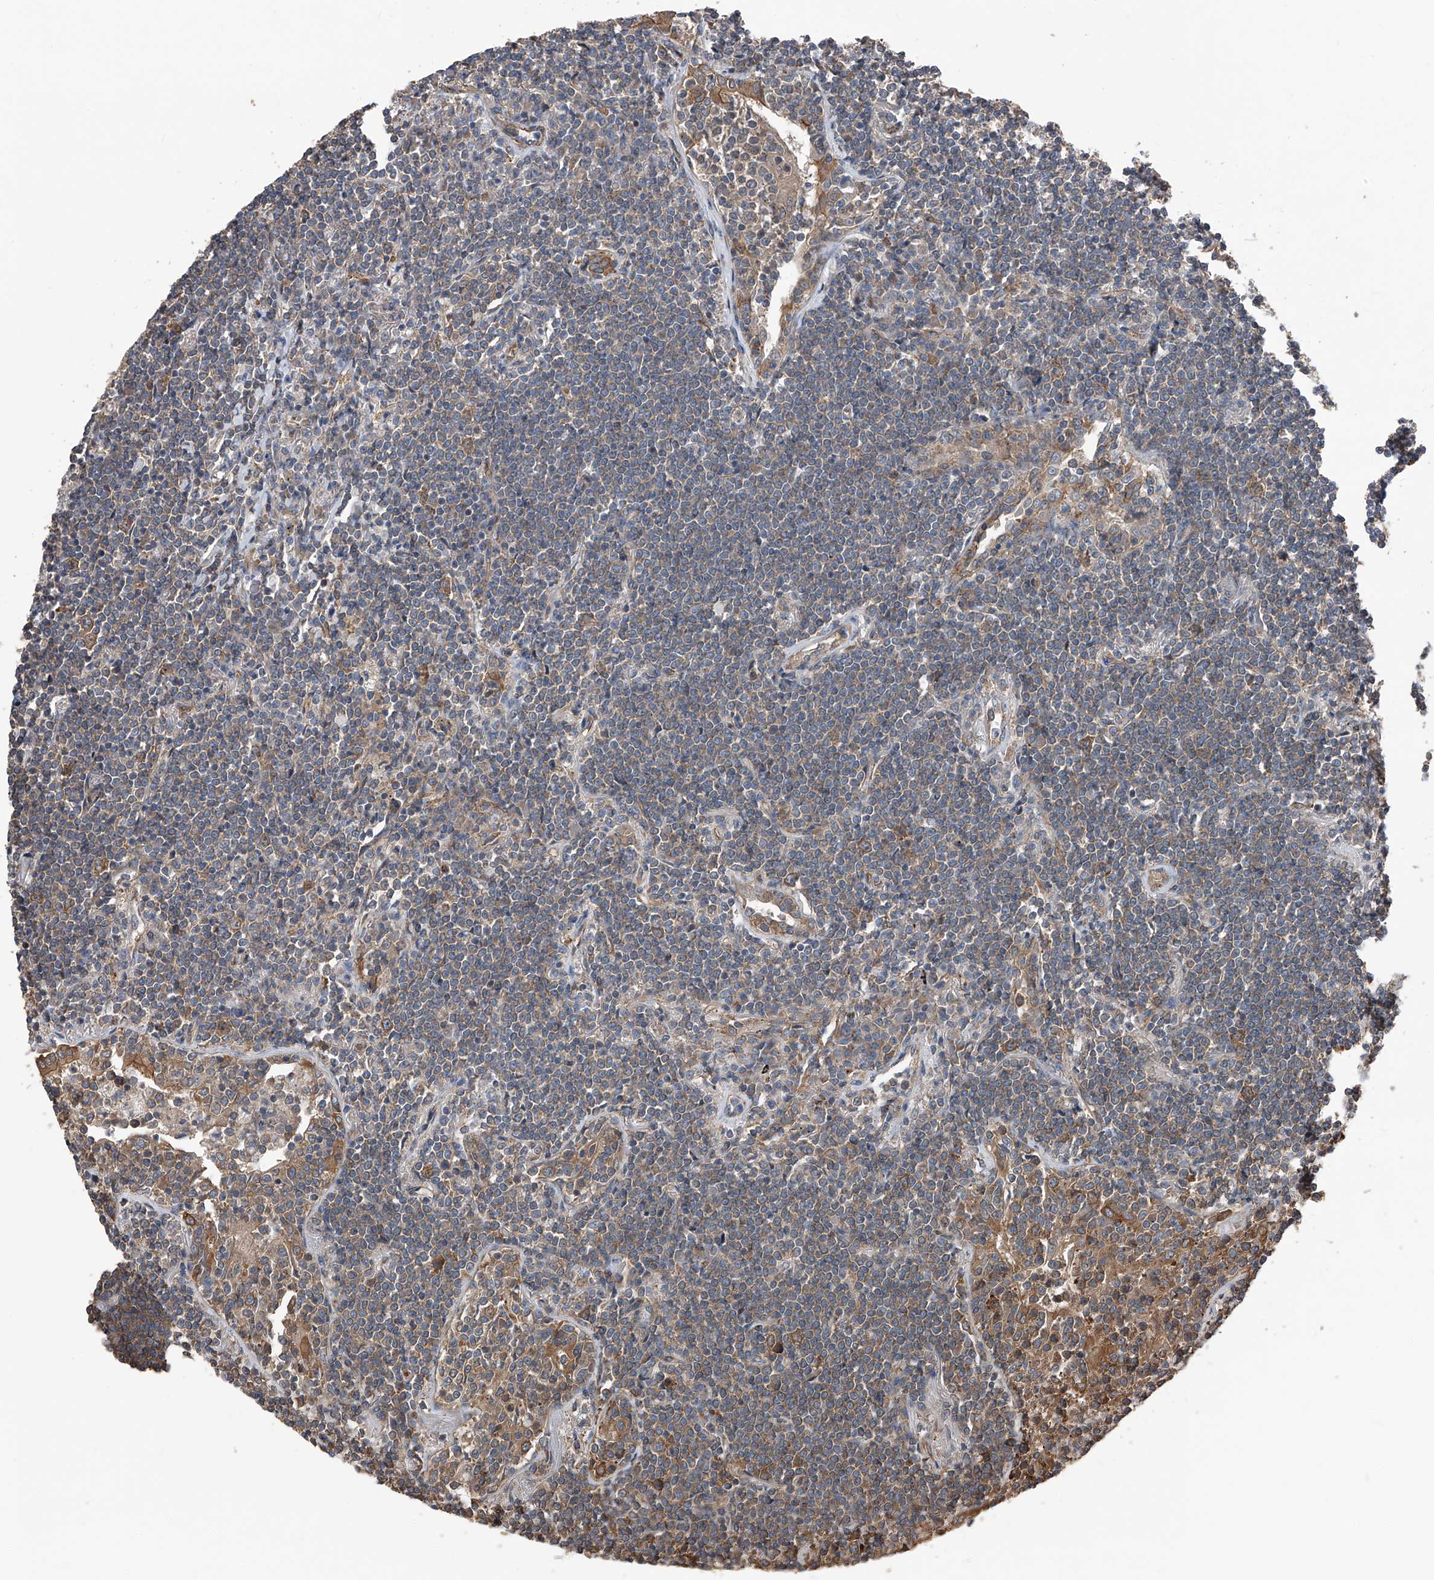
{"staining": {"intensity": "weak", "quantity": "<25%", "location": "cytoplasmic/membranous"}, "tissue": "lymphoma", "cell_type": "Tumor cells", "image_type": "cancer", "snomed": [{"axis": "morphology", "description": "Malignant lymphoma, non-Hodgkin's type, Low grade"}, {"axis": "topography", "description": "Lung"}], "caption": "DAB immunohistochemical staining of malignant lymphoma, non-Hodgkin's type (low-grade) exhibits no significant positivity in tumor cells. Nuclei are stained in blue.", "gene": "KCNJ2", "patient": {"sex": "female", "age": 71}}